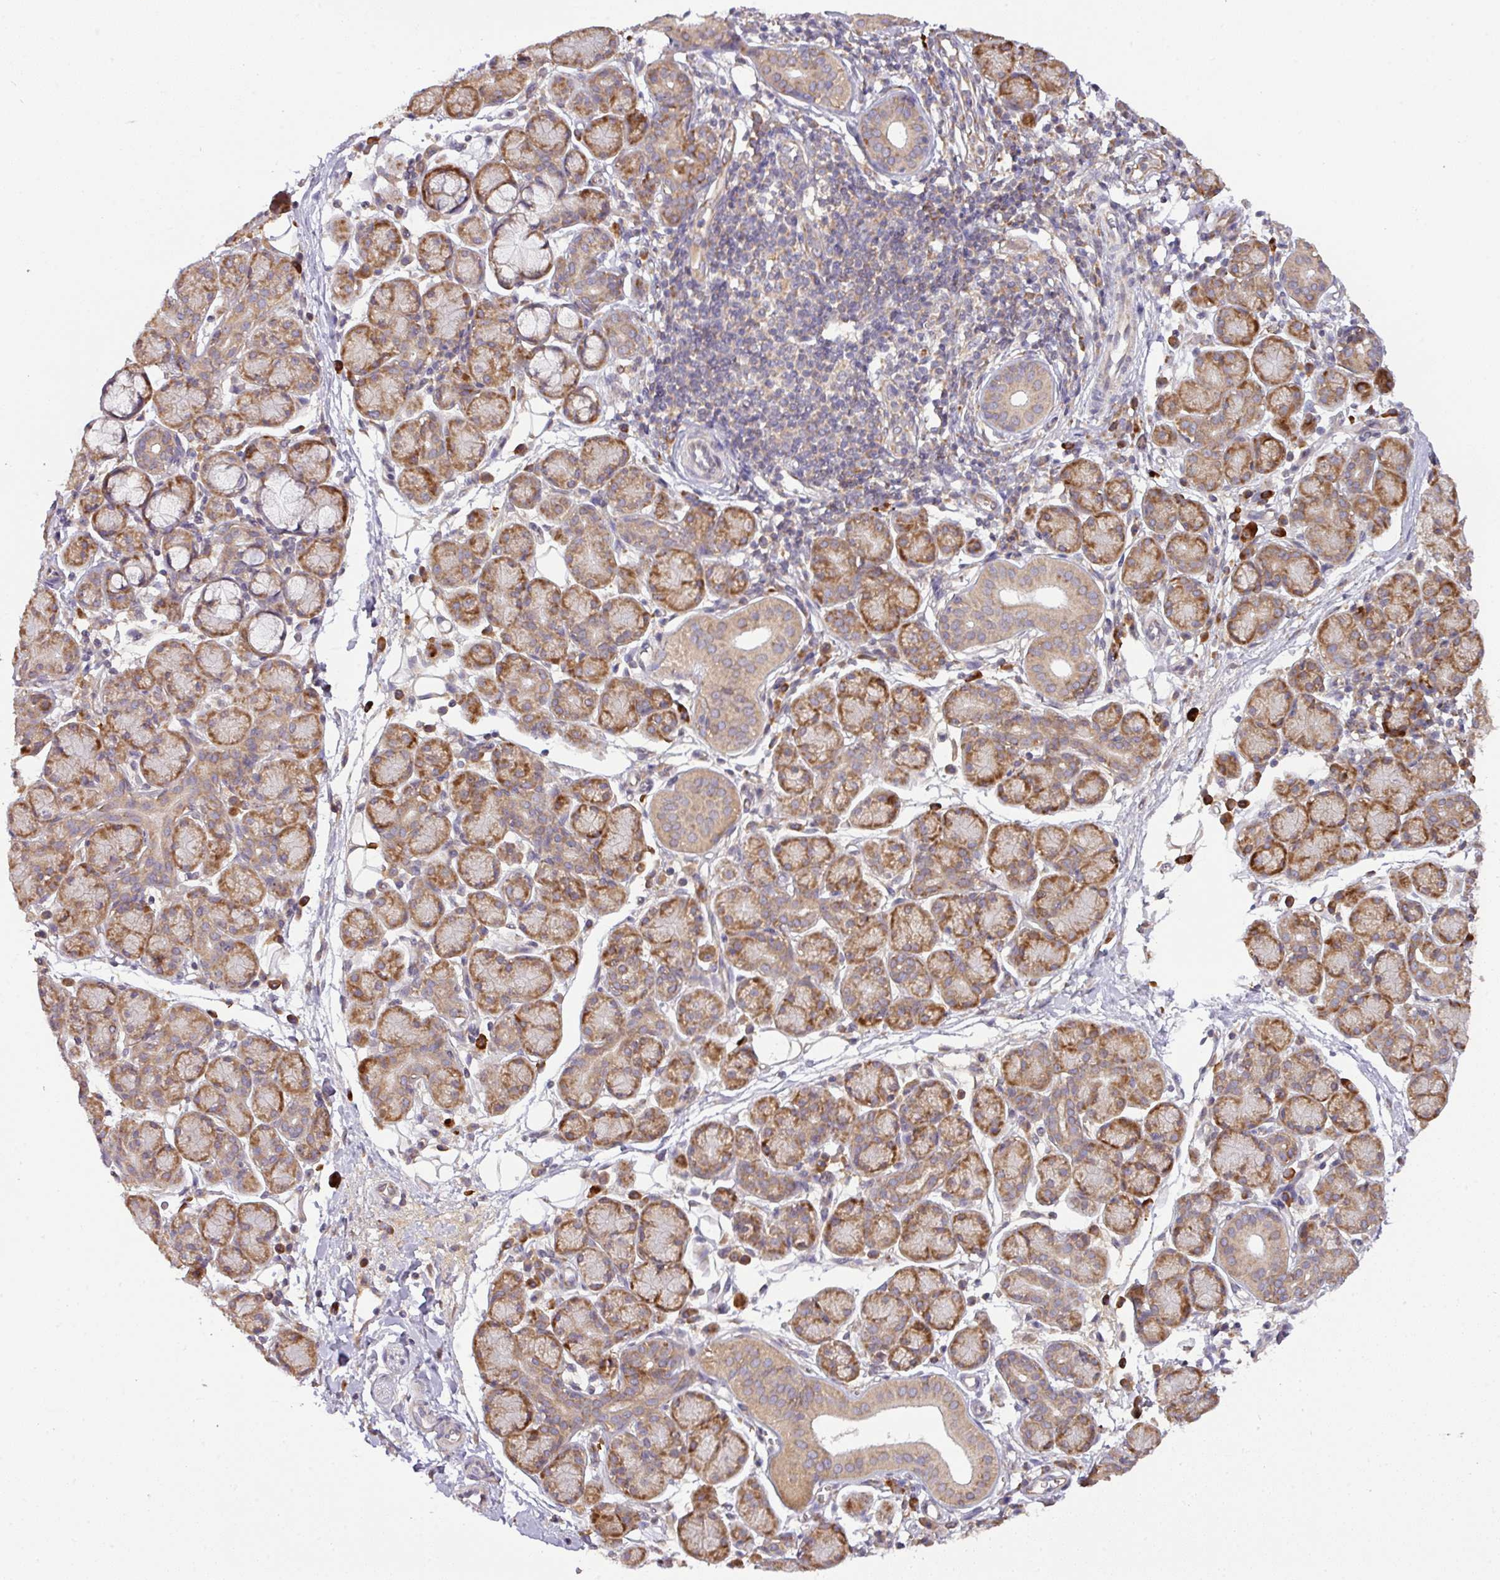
{"staining": {"intensity": "moderate", "quantity": "25%-75%", "location": "cytoplasmic/membranous"}, "tissue": "salivary gland", "cell_type": "Glandular cells", "image_type": "normal", "snomed": [{"axis": "morphology", "description": "Normal tissue, NOS"}, {"axis": "morphology", "description": "Inflammation, NOS"}, {"axis": "topography", "description": "Lymph node"}, {"axis": "topography", "description": "Salivary gland"}], "caption": "Protein expression analysis of benign salivary gland demonstrates moderate cytoplasmic/membranous positivity in approximately 25%-75% of glandular cells.", "gene": "GALP", "patient": {"sex": "male", "age": 3}}